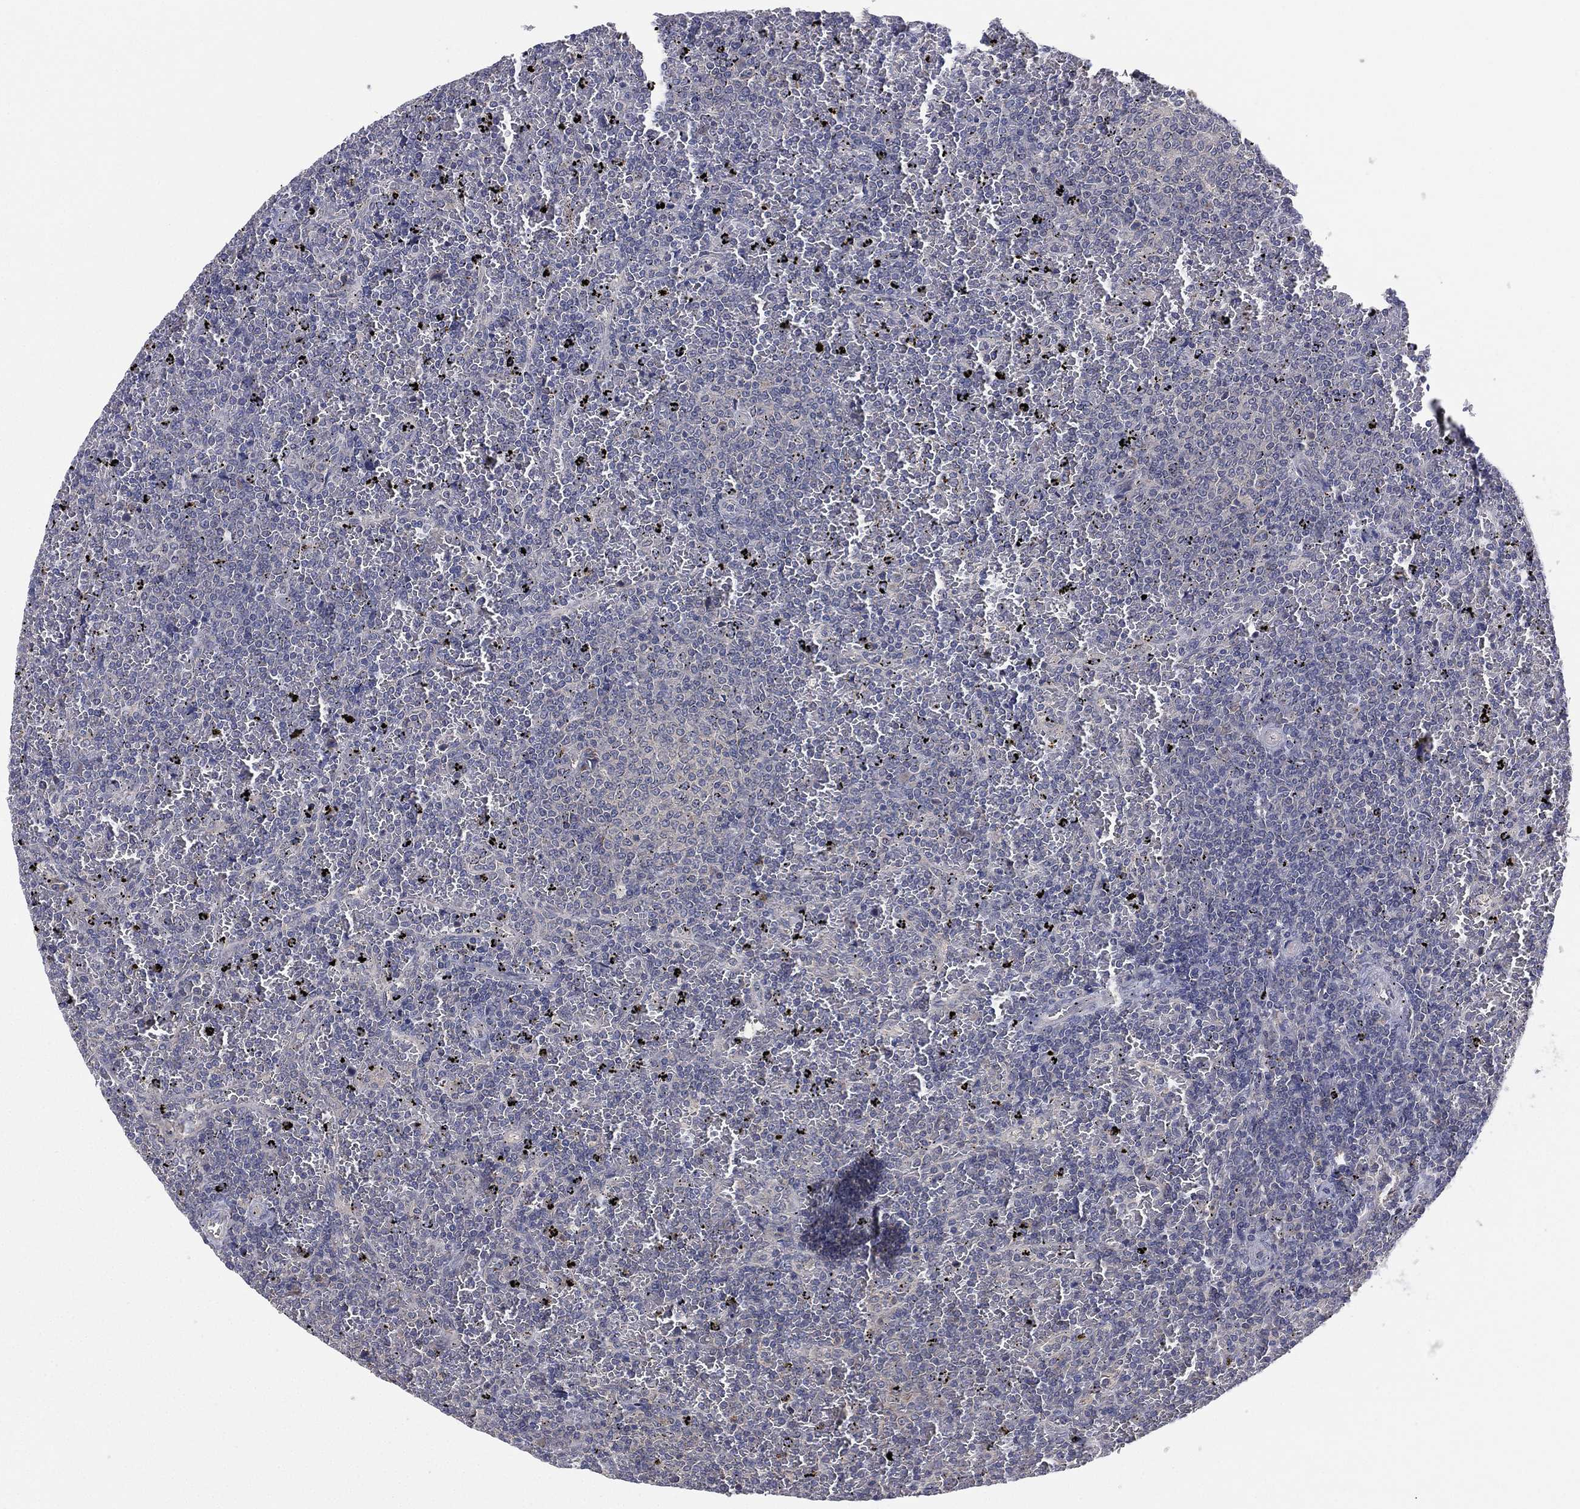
{"staining": {"intensity": "negative", "quantity": "none", "location": "none"}, "tissue": "lymphoma", "cell_type": "Tumor cells", "image_type": "cancer", "snomed": [{"axis": "morphology", "description": "Malignant lymphoma, non-Hodgkin's type, Low grade"}, {"axis": "topography", "description": "Spleen"}], "caption": "A histopathology image of low-grade malignant lymphoma, non-Hodgkin's type stained for a protein exhibits no brown staining in tumor cells.", "gene": "MPP7", "patient": {"sex": "female", "age": 77}}